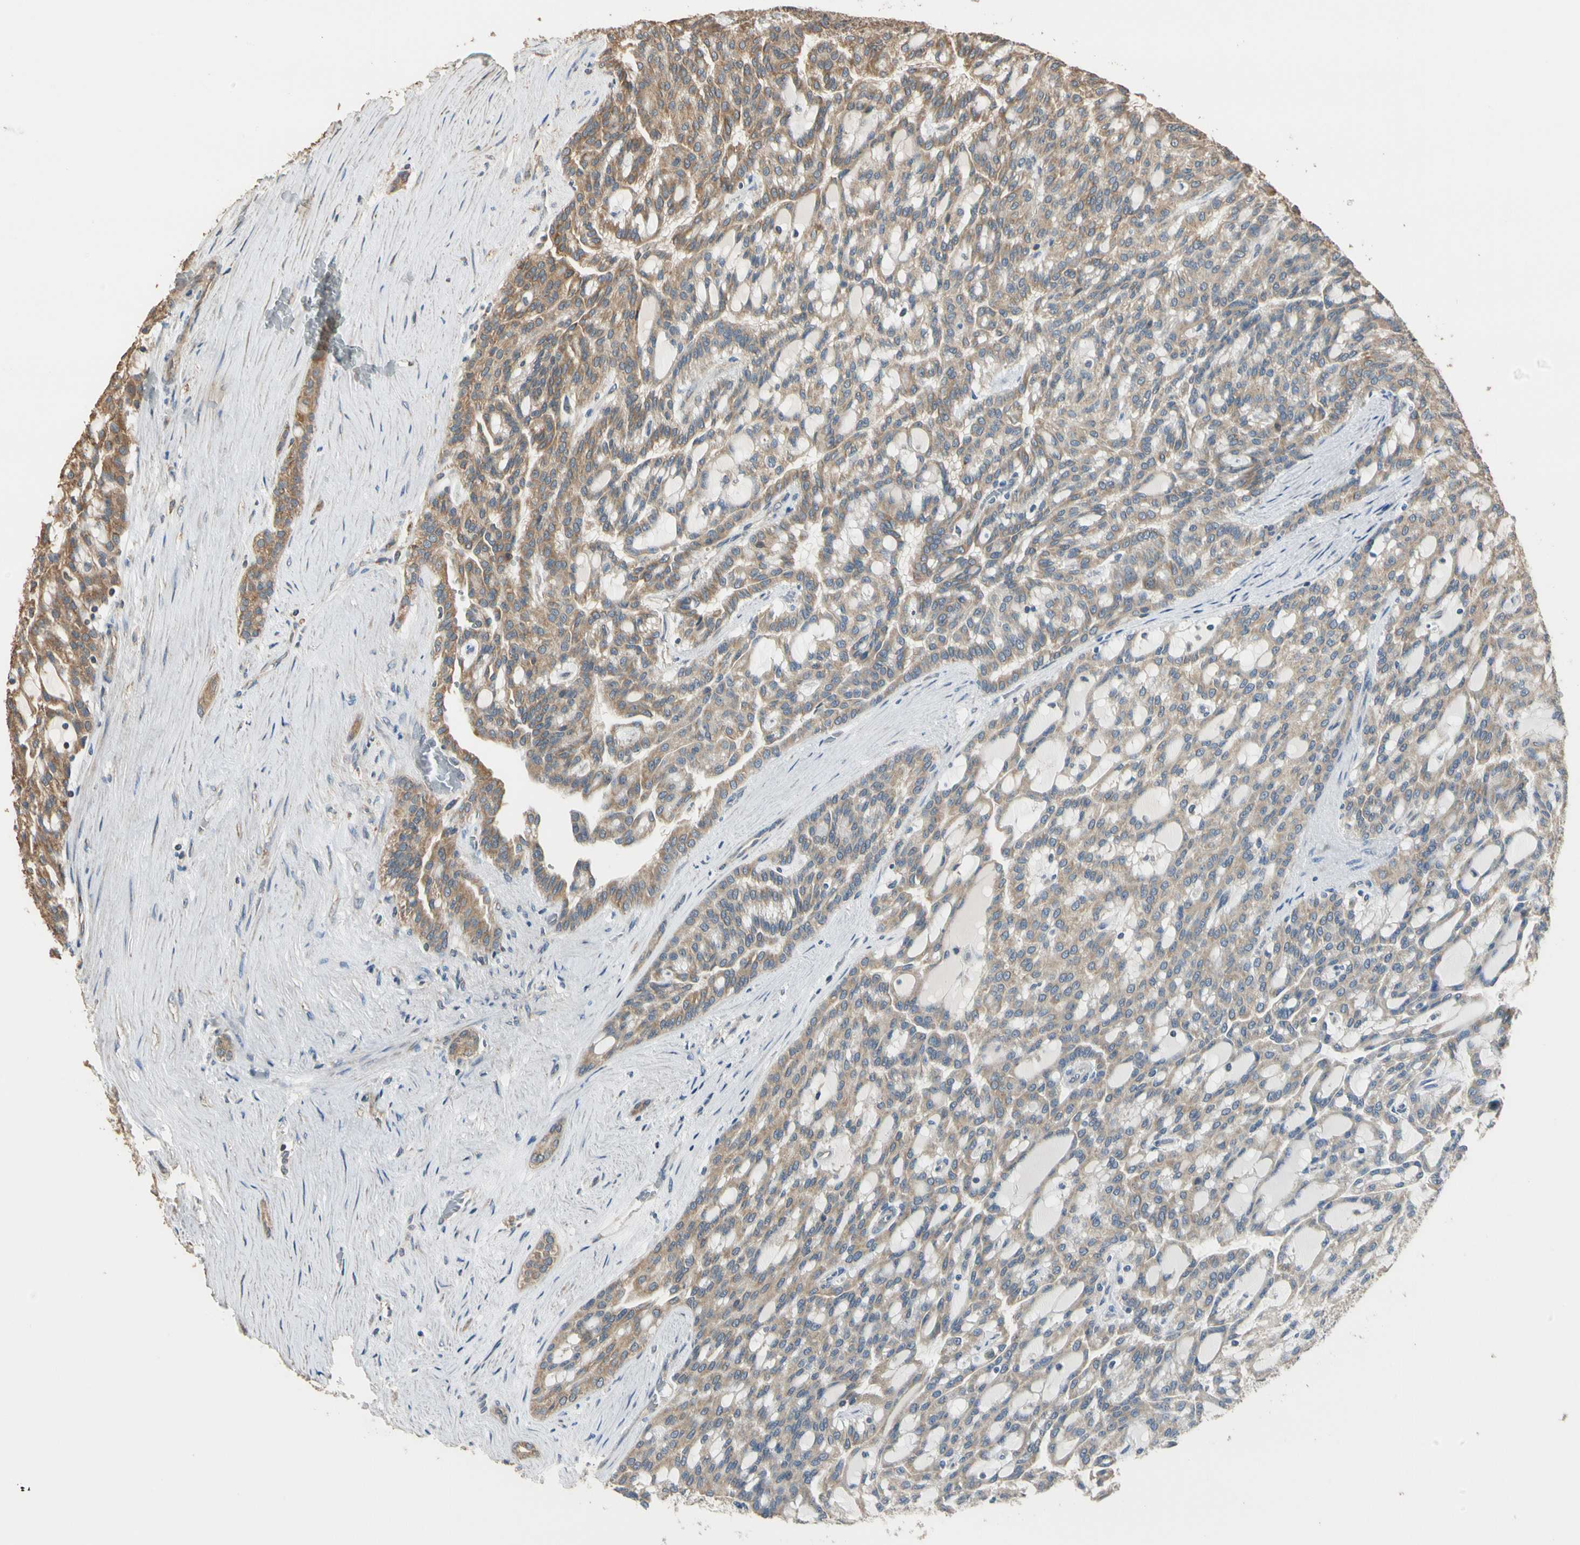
{"staining": {"intensity": "moderate", "quantity": ">75%", "location": "cytoplasmic/membranous"}, "tissue": "renal cancer", "cell_type": "Tumor cells", "image_type": "cancer", "snomed": [{"axis": "morphology", "description": "Adenocarcinoma, NOS"}, {"axis": "topography", "description": "Kidney"}], "caption": "DAB (3,3'-diaminobenzidine) immunohistochemical staining of renal cancer (adenocarcinoma) shows moderate cytoplasmic/membranous protein positivity in about >75% of tumor cells.", "gene": "STX18", "patient": {"sex": "male", "age": 63}}